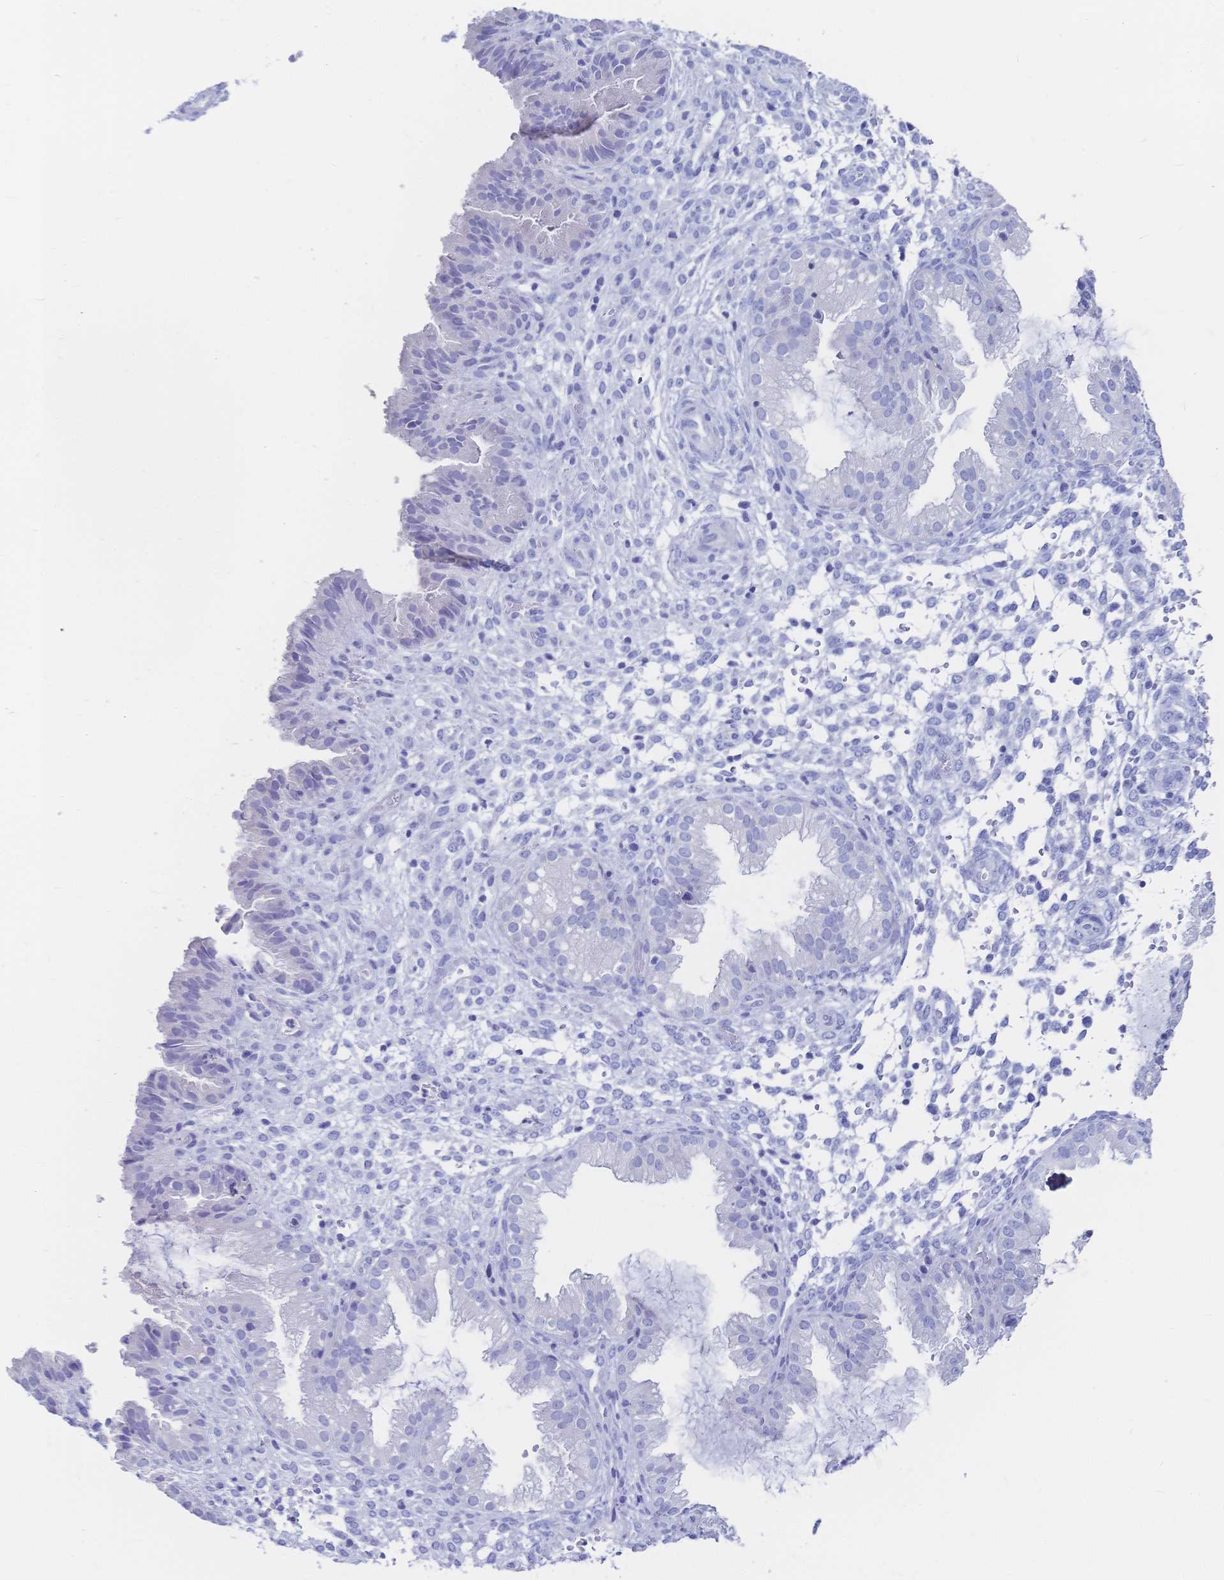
{"staining": {"intensity": "negative", "quantity": "none", "location": "none"}, "tissue": "endometrium", "cell_type": "Cells in endometrial stroma", "image_type": "normal", "snomed": [{"axis": "morphology", "description": "Normal tissue, NOS"}, {"axis": "topography", "description": "Endometrium"}], "caption": "DAB (3,3'-diaminobenzidine) immunohistochemical staining of normal human endometrium demonstrates no significant positivity in cells in endometrial stroma.", "gene": "IL2RB", "patient": {"sex": "female", "age": 33}}